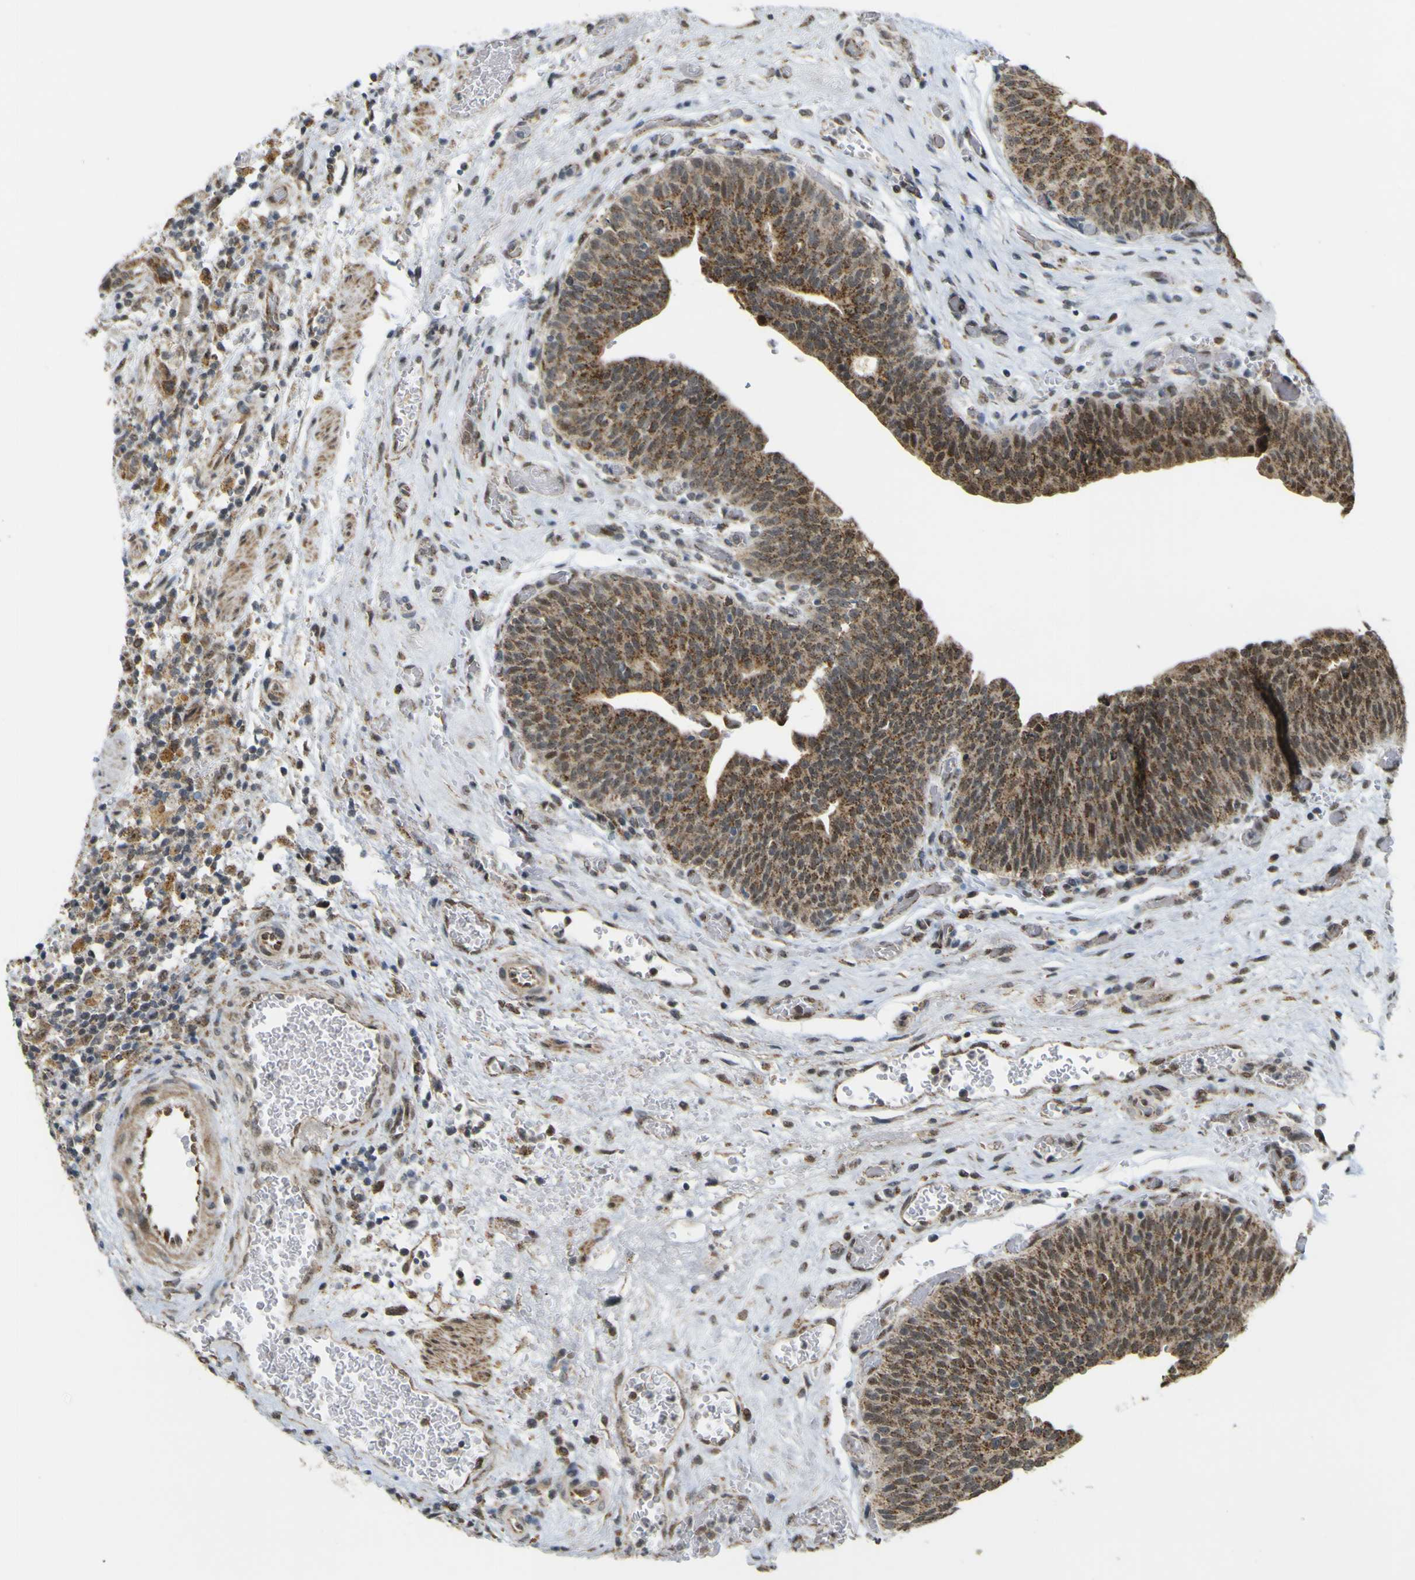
{"staining": {"intensity": "moderate", "quantity": ">75%", "location": "cytoplasmic/membranous"}, "tissue": "urothelial cancer", "cell_type": "Tumor cells", "image_type": "cancer", "snomed": [{"axis": "morphology", "description": "Urothelial carcinoma, High grade"}, {"axis": "topography", "description": "Urinary bladder"}], "caption": "Immunohistochemistry (DAB (3,3'-diaminobenzidine)) staining of human urothelial cancer demonstrates moderate cytoplasmic/membranous protein staining in approximately >75% of tumor cells.", "gene": "ACBD5", "patient": {"sex": "male", "age": 35}}